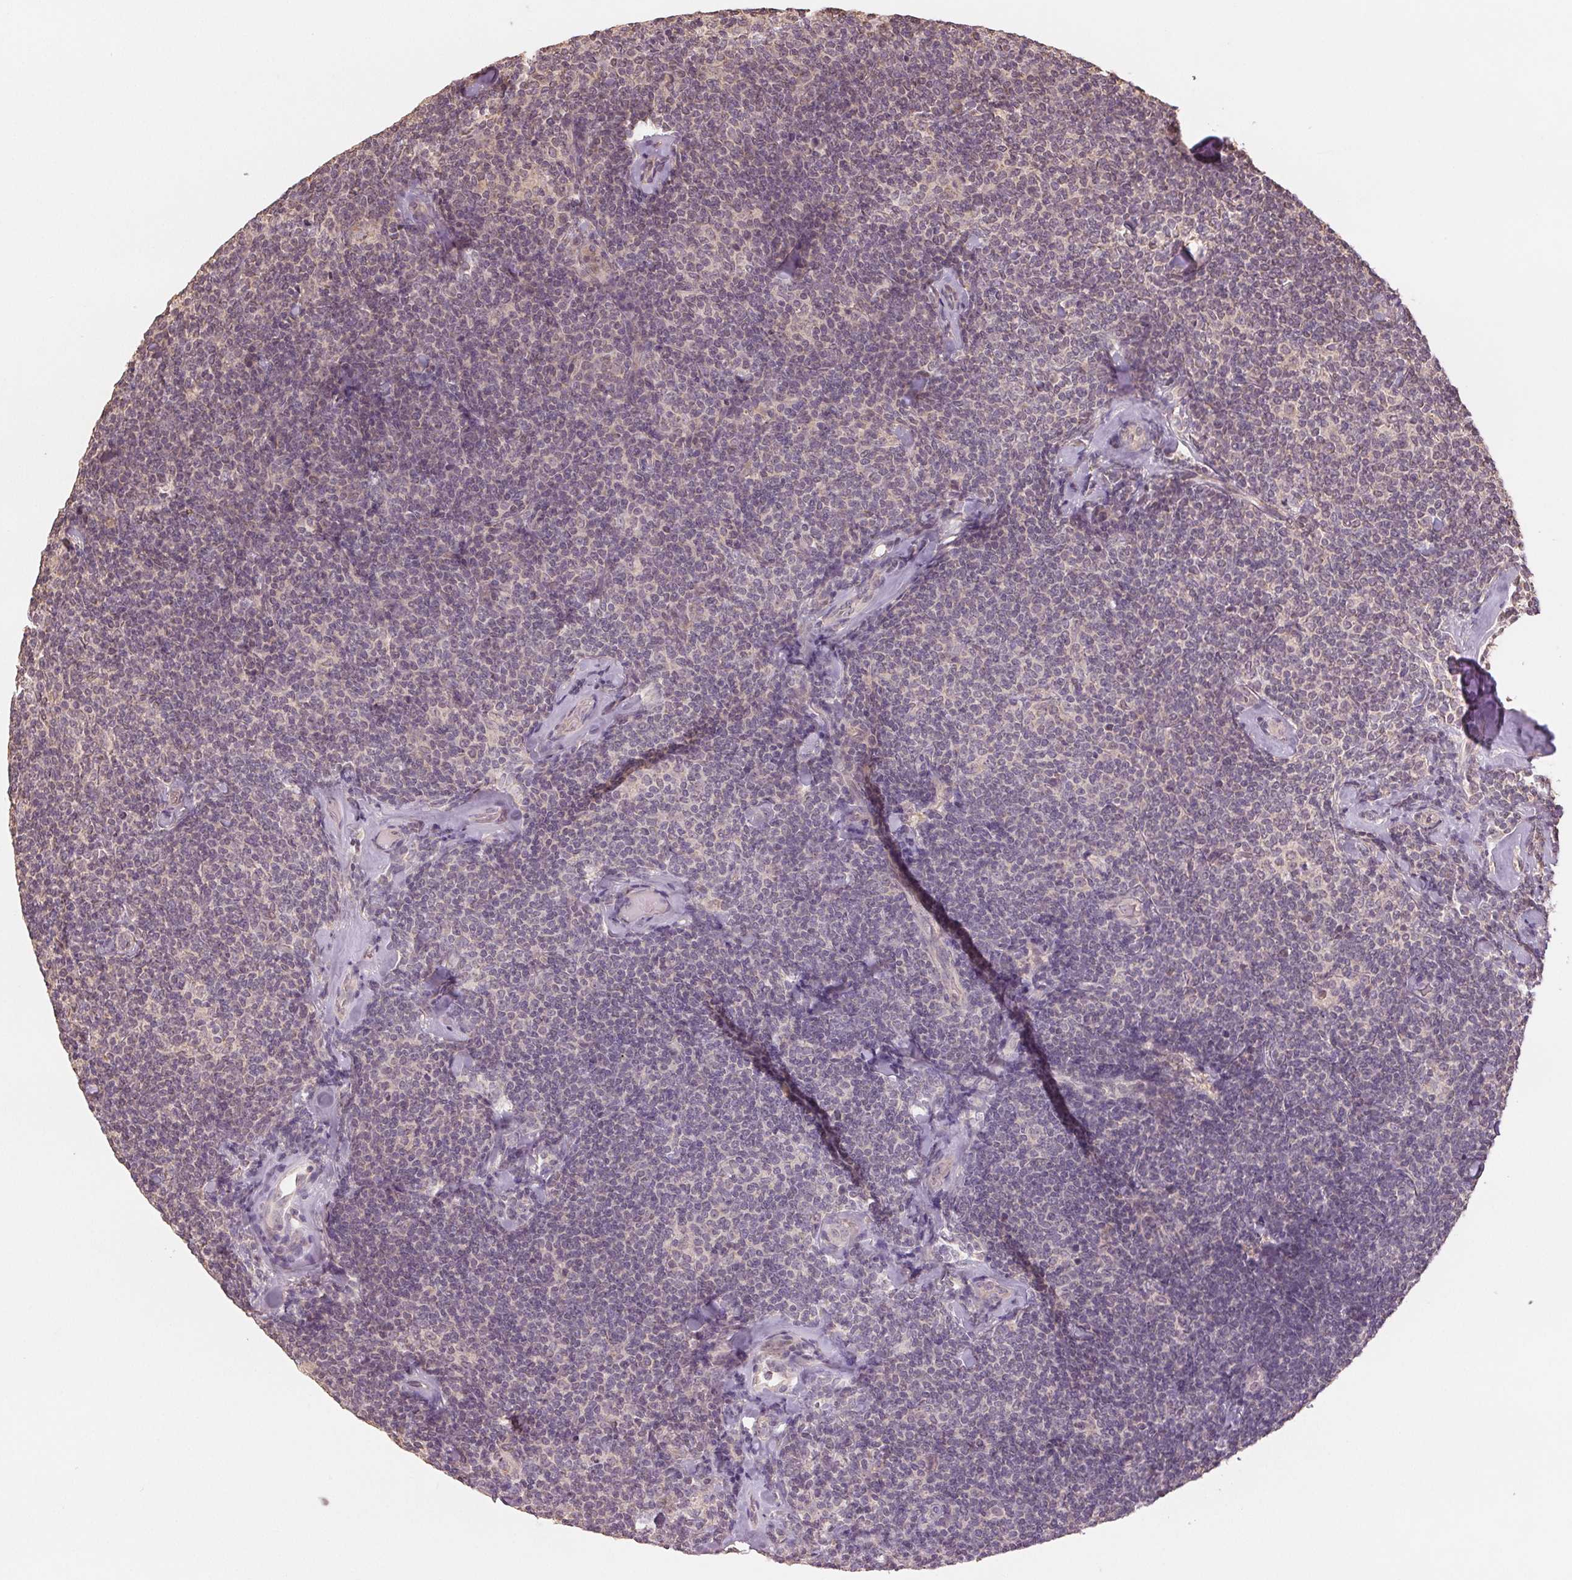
{"staining": {"intensity": "negative", "quantity": "none", "location": "none"}, "tissue": "lymphoma", "cell_type": "Tumor cells", "image_type": "cancer", "snomed": [{"axis": "morphology", "description": "Malignant lymphoma, non-Hodgkin's type, Low grade"}, {"axis": "topography", "description": "Lymph node"}], "caption": "DAB (3,3'-diaminobenzidine) immunohistochemical staining of human malignant lymphoma, non-Hodgkin's type (low-grade) reveals no significant positivity in tumor cells.", "gene": "COX14", "patient": {"sex": "female", "age": 56}}